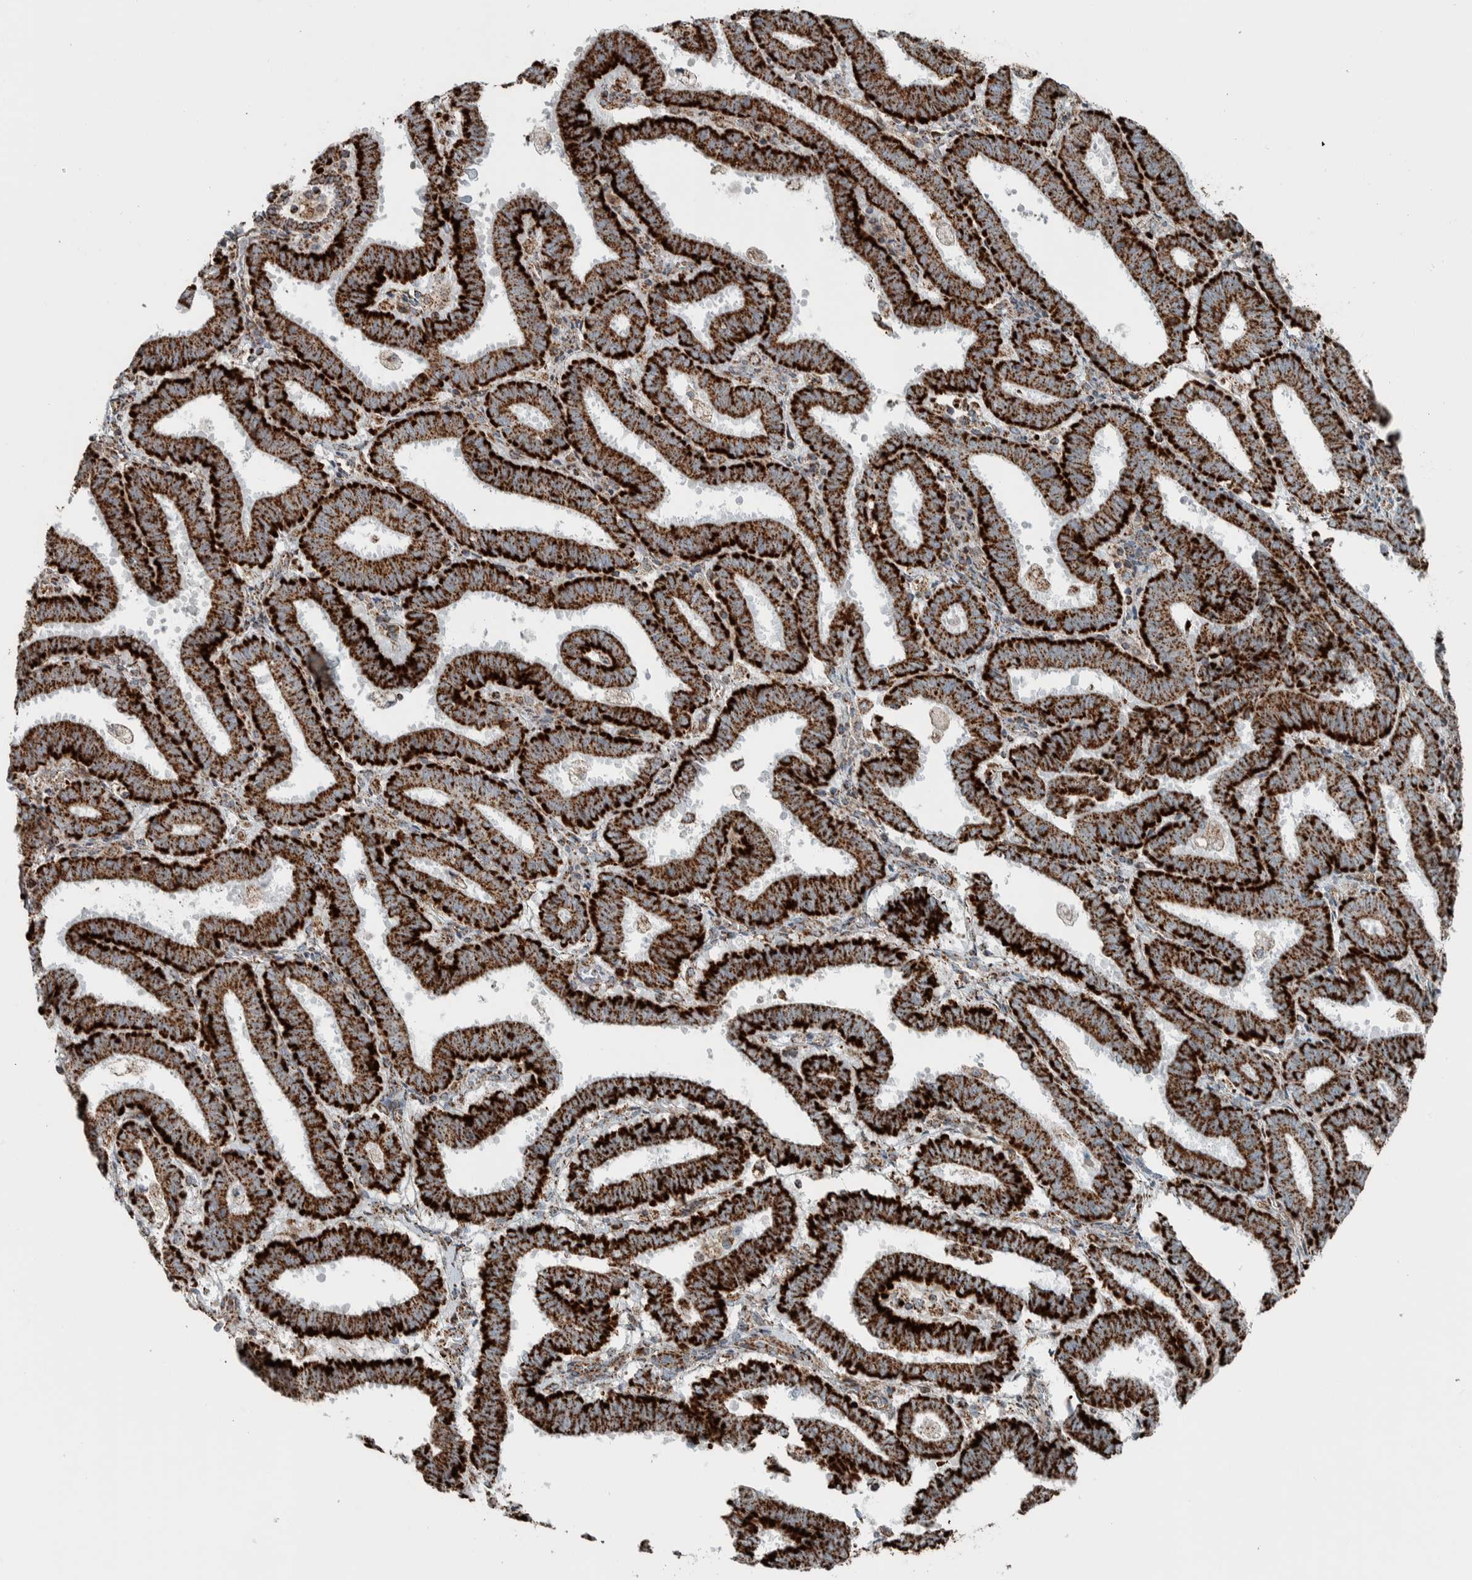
{"staining": {"intensity": "strong", "quantity": ">75%", "location": "cytoplasmic/membranous"}, "tissue": "endometrial cancer", "cell_type": "Tumor cells", "image_type": "cancer", "snomed": [{"axis": "morphology", "description": "Adenocarcinoma, NOS"}, {"axis": "topography", "description": "Uterus"}], "caption": "Adenocarcinoma (endometrial) tissue reveals strong cytoplasmic/membranous staining in about >75% of tumor cells, visualized by immunohistochemistry. Using DAB (brown) and hematoxylin (blue) stains, captured at high magnification using brightfield microscopy.", "gene": "CNTROB", "patient": {"sex": "female", "age": 83}}